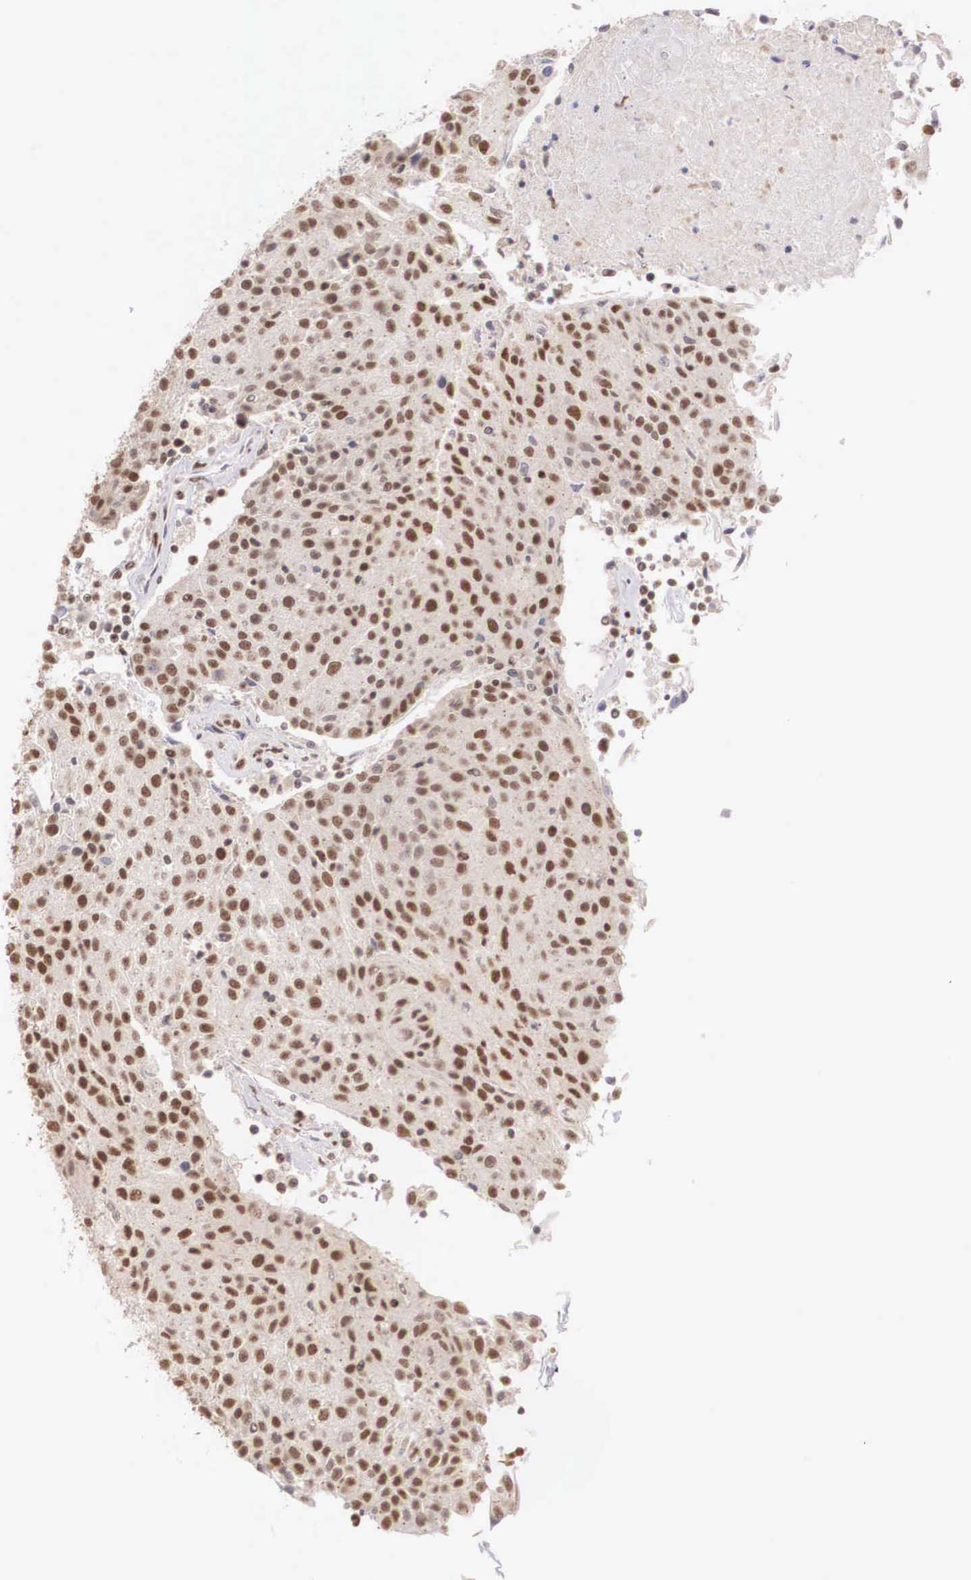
{"staining": {"intensity": "strong", "quantity": ">75%", "location": "nuclear"}, "tissue": "urothelial cancer", "cell_type": "Tumor cells", "image_type": "cancer", "snomed": [{"axis": "morphology", "description": "Urothelial carcinoma, High grade"}, {"axis": "topography", "description": "Urinary bladder"}], "caption": "Urothelial cancer stained with DAB (3,3'-diaminobenzidine) immunohistochemistry exhibits high levels of strong nuclear expression in approximately >75% of tumor cells. (DAB (3,3'-diaminobenzidine) = brown stain, brightfield microscopy at high magnification).", "gene": "HTATSF1", "patient": {"sex": "female", "age": 85}}